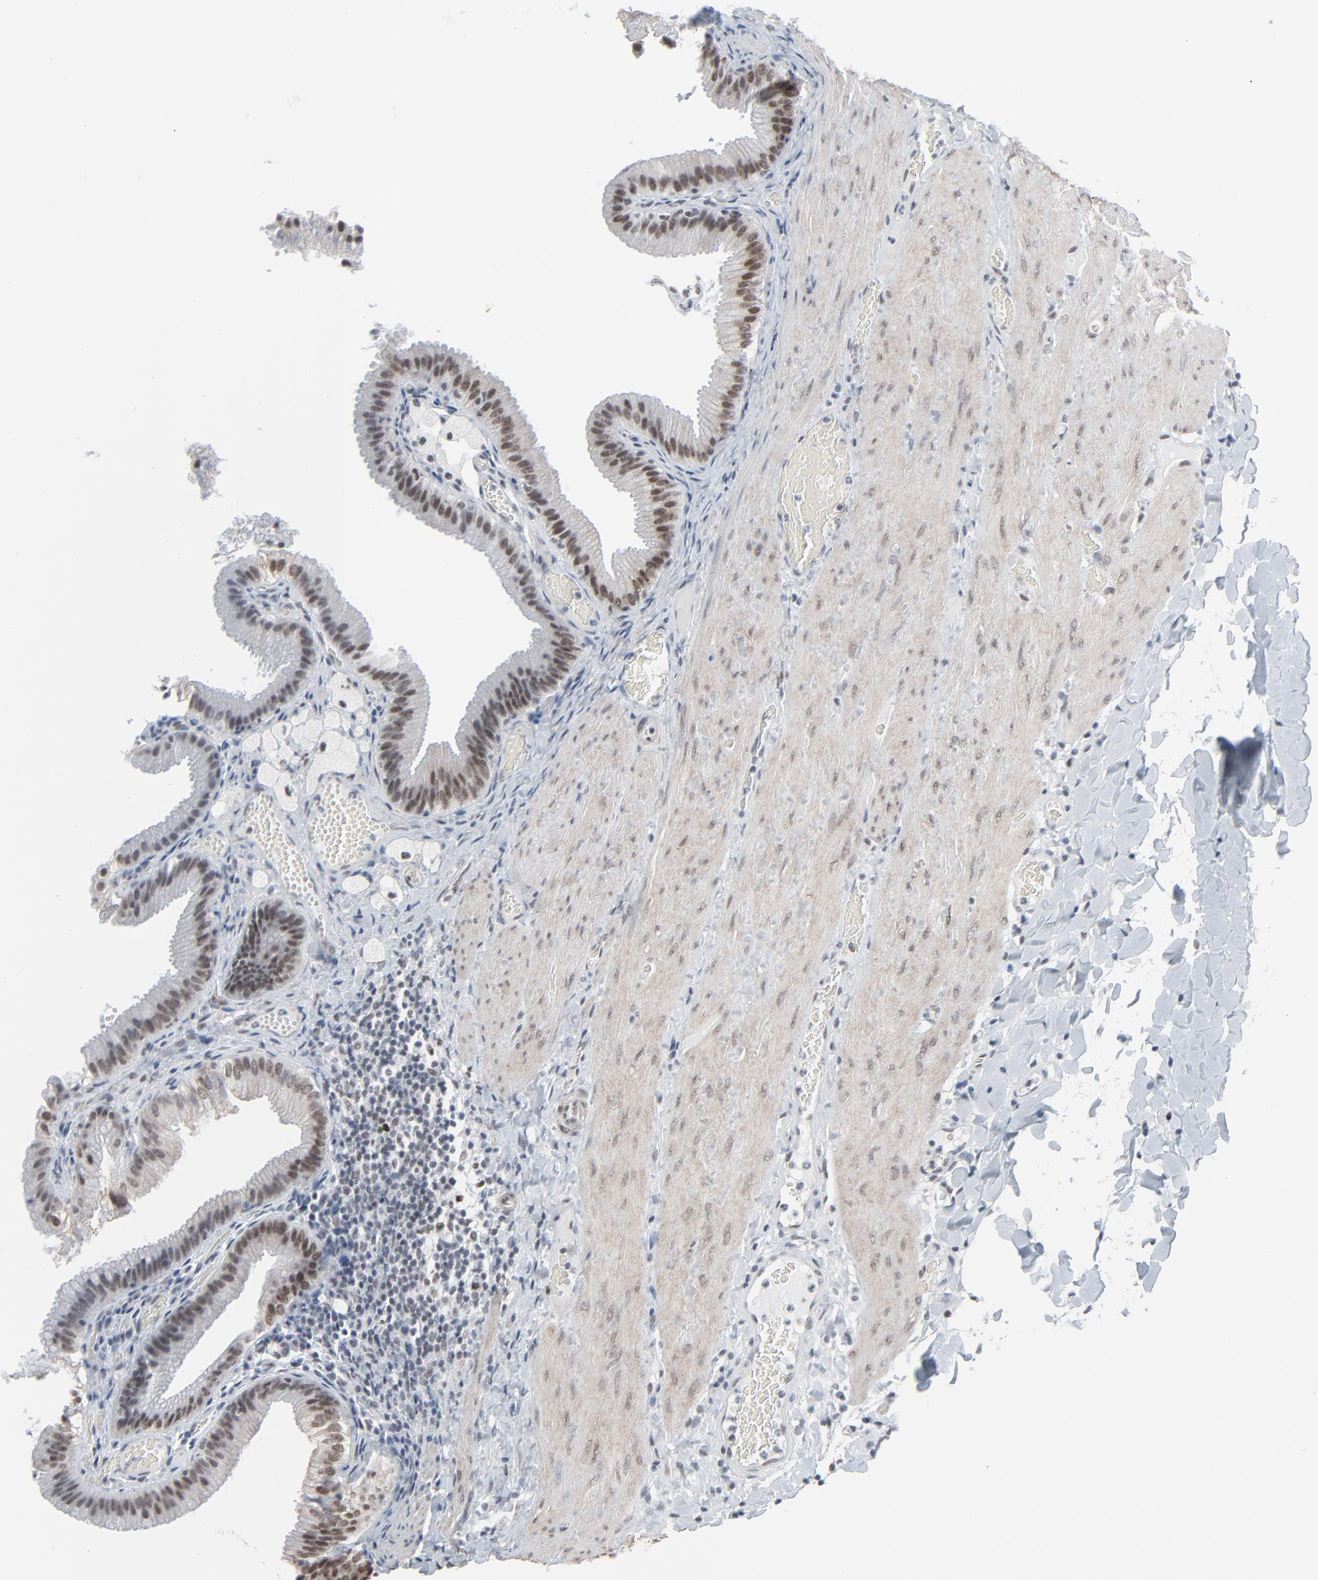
{"staining": {"intensity": "moderate", "quantity": ">75%", "location": "nuclear"}, "tissue": "gallbladder", "cell_type": "Glandular cells", "image_type": "normal", "snomed": [{"axis": "morphology", "description": "Normal tissue, NOS"}, {"axis": "topography", "description": "Gallbladder"}], "caption": "About >75% of glandular cells in unremarkable gallbladder display moderate nuclear protein staining as visualized by brown immunohistochemical staining.", "gene": "FBXO28", "patient": {"sex": "female", "age": 24}}